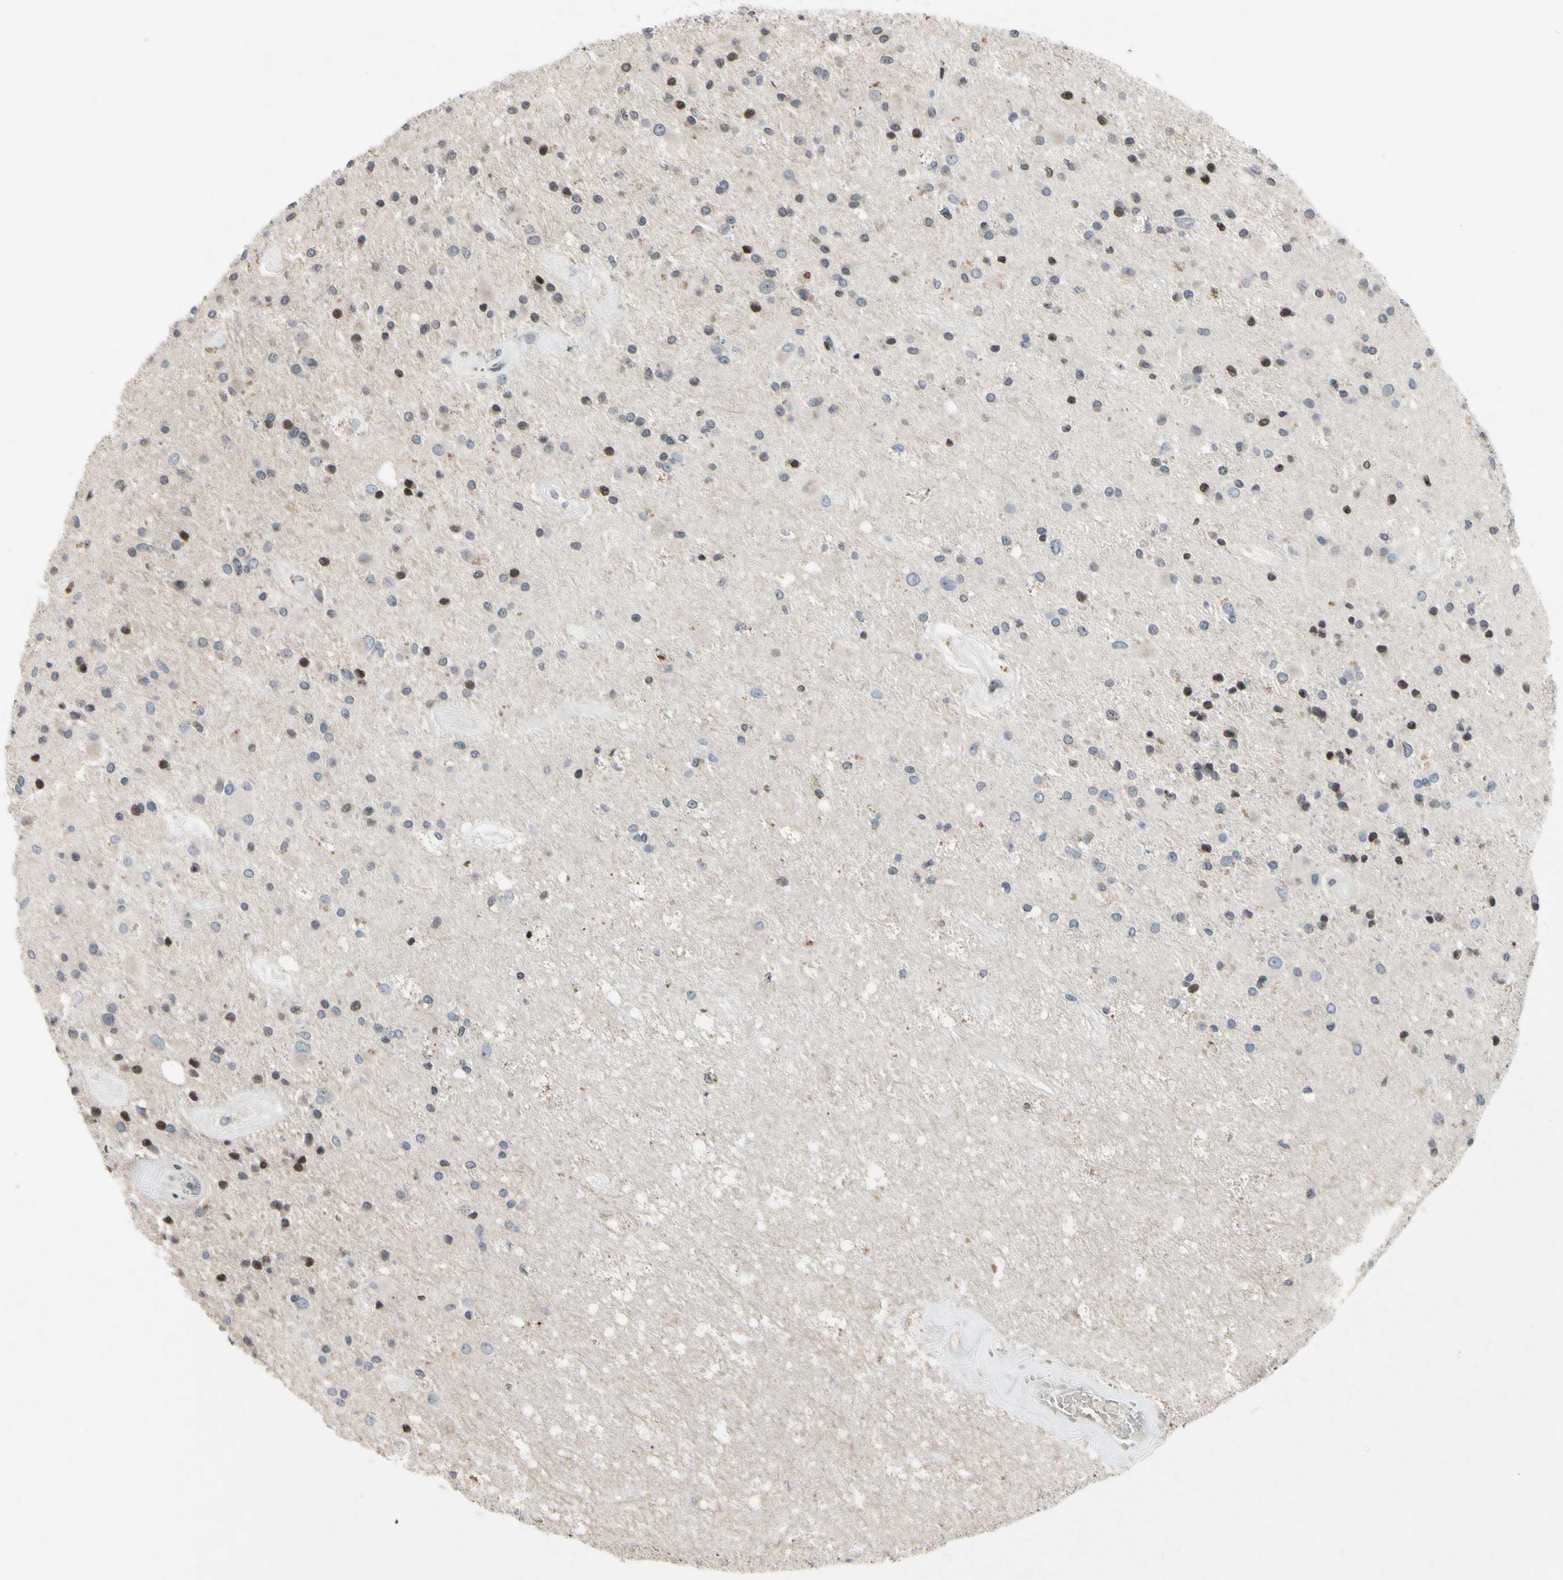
{"staining": {"intensity": "moderate", "quantity": "<25%", "location": "nuclear"}, "tissue": "glioma", "cell_type": "Tumor cells", "image_type": "cancer", "snomed": [{"axis": "morphology", "description": "Glioma, malignant, Low grade"}, {"axis": "topography", "description": "Brain"}], "caption": "Malignant glioma (low-grade) stained with IHC exhibits moderate nuclear positivity in about <25% of tumor cells.", "gene": "ARG1", "patient": {"sex": "male", "age": 58}}